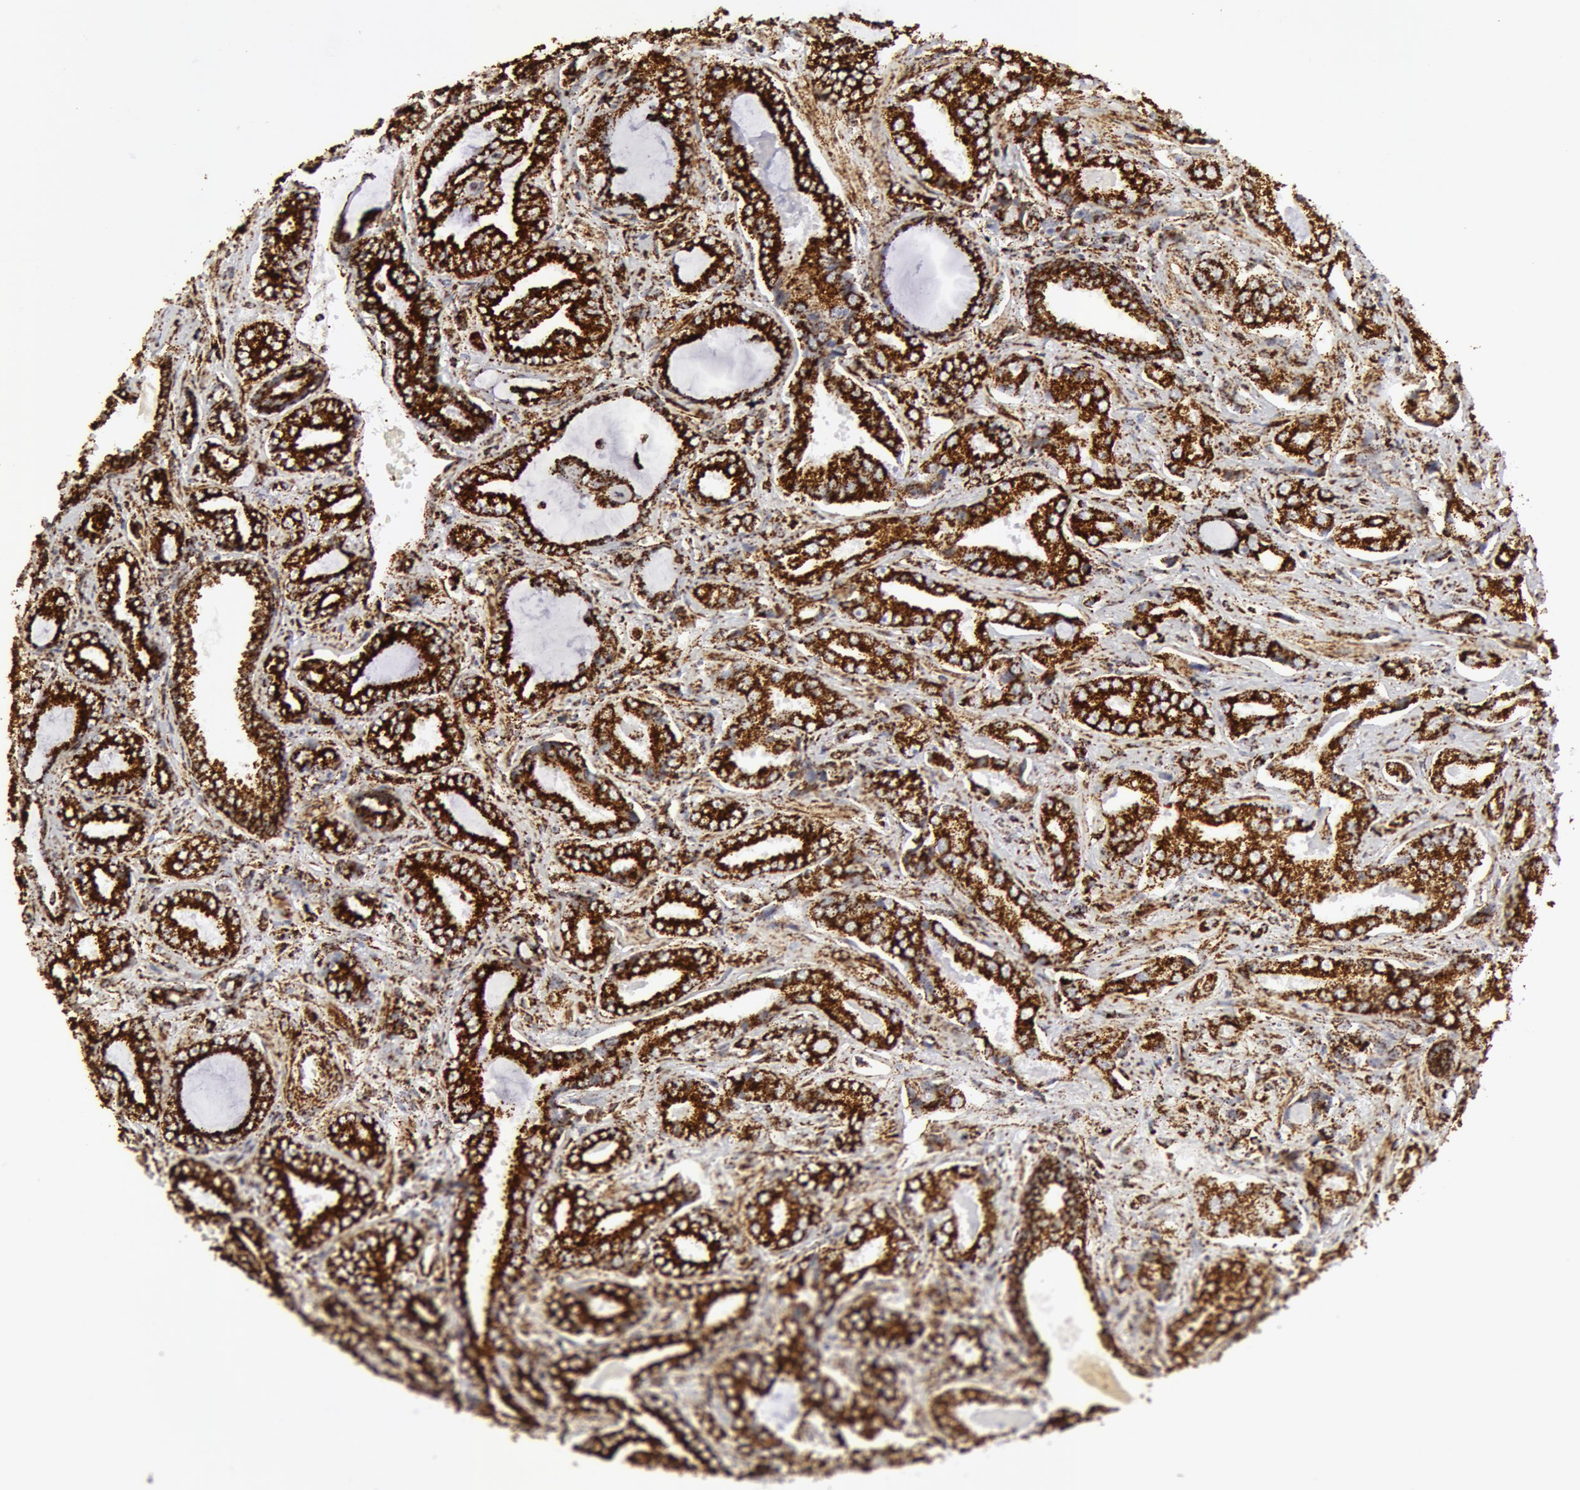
{"staining": {"intensity": "strong", "quantity": ">75%", "location": "cytoplasmic/membranous"}, "tissue": "prostate cancer", "cell_type": "Tumor cells", "image_type": "cancer", "snomed": [{"axis": "morphology", "description": "Adenocarcinoma, Low grade"}, {"axis": "topography", "description": "Prostate"}], "caption": "Protein analysis of prostate cancer (adenocarcinoma (low-grade)) tissue exhibits strong cytoplasmic/membranous positivity in approximately >75% of tumor cells.", "gene": "ATP5F1B", "patient": {"sex": "male", "age": 65}}